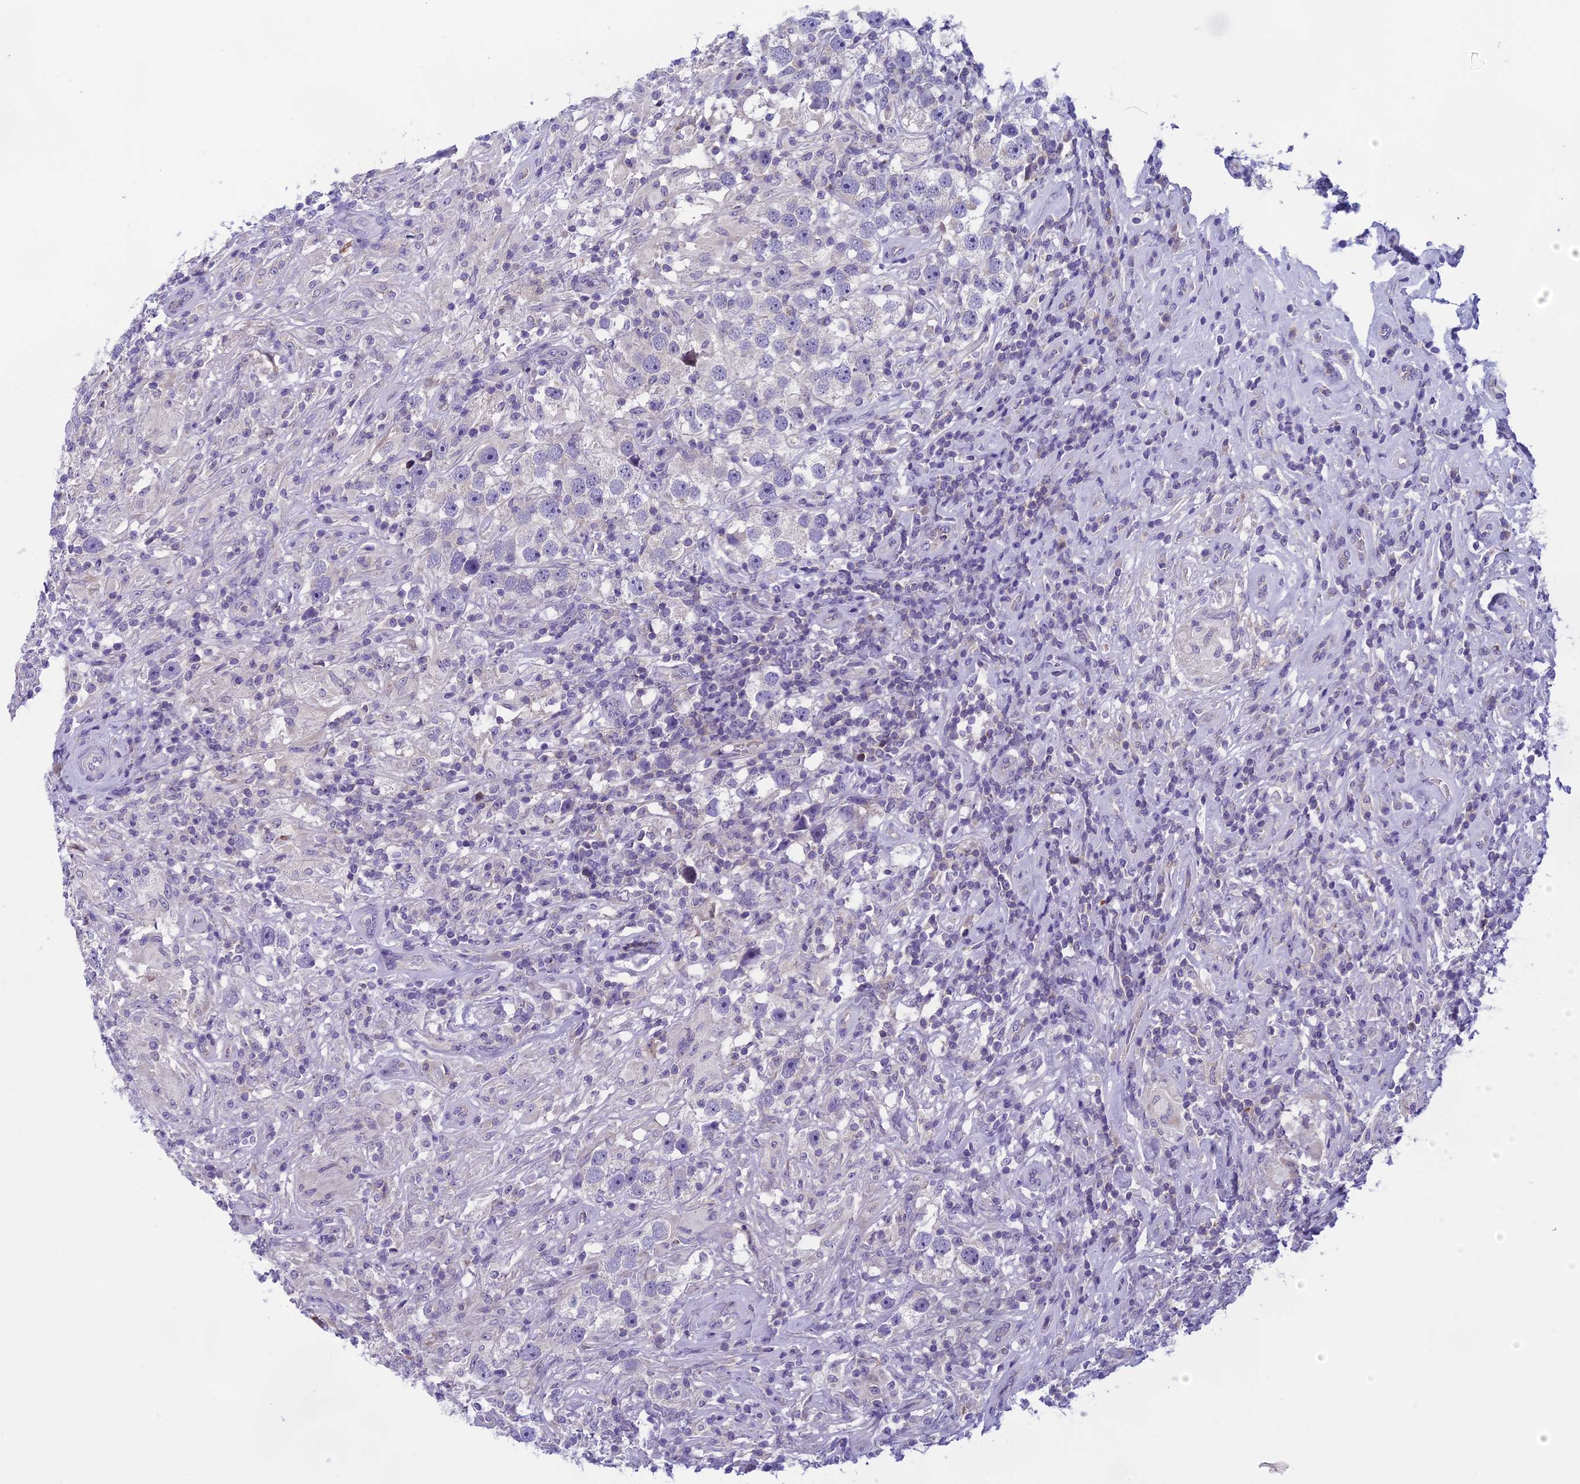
{"staining": {"intensity": "negative", "quantity": "none", "location": "none"}, "tissue": "testis cancer", "cell_type": "Tumor cells", "image_type": "cancer", "snomed": [{"axis": "morphology", "description": "Seminoma, NOS"}, {"axis": "topography", "description": "Testis"}], "caption": "Immunohistochemistry image of human testis cancer (seminoma) stained for a protein (brown), which demonstrates no staining in tumor cells.", "gene": "ARHGEF37", "patient": {"sex": "male", "age": 49}}